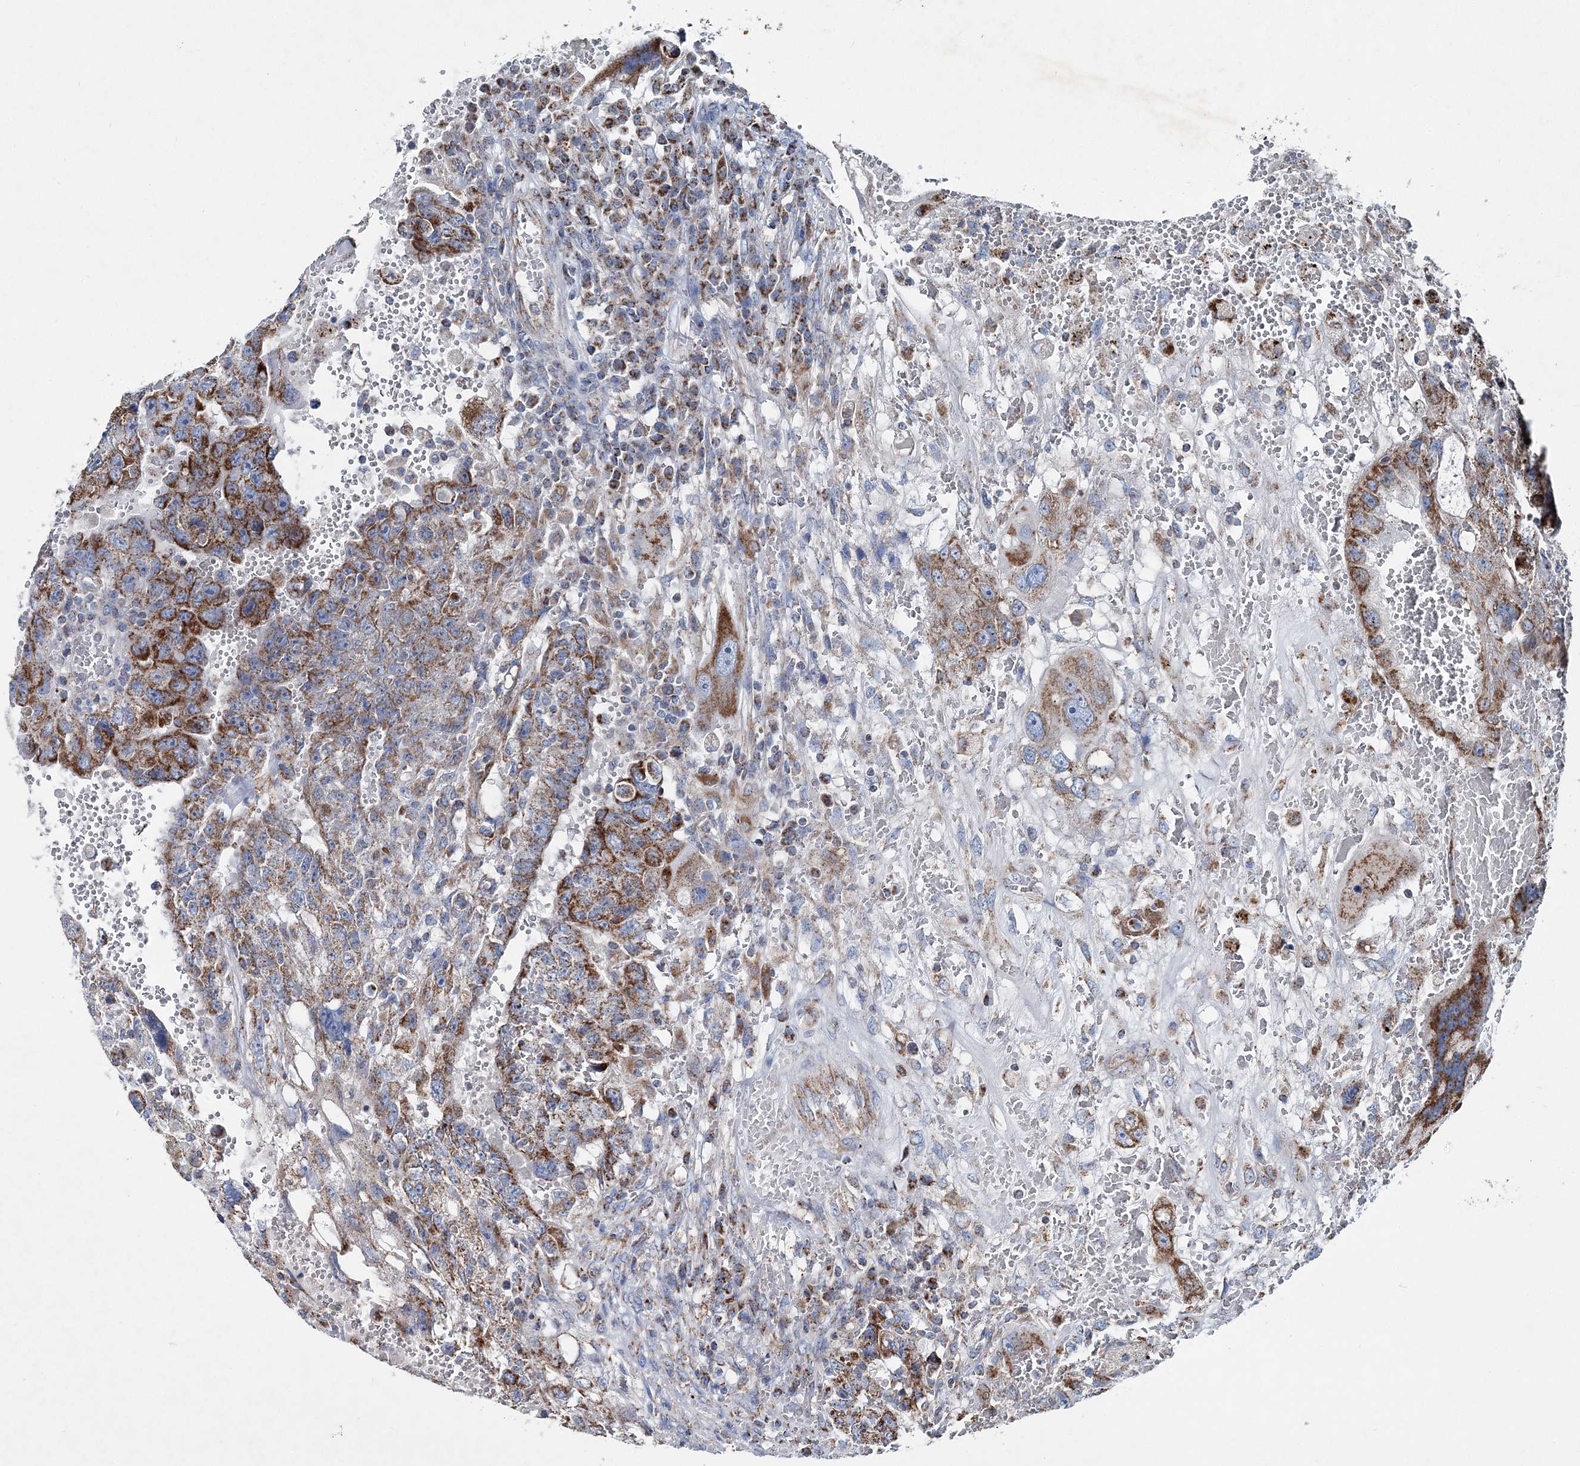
{"staining": {"intensity": "moderate", "quantity": ">75%", "location": "cytoplasmic/membranous"}, "tissue": "testis cancer", "cell_type": "Tumor cells", "image_type": "cancer", "snomed": [{"axis": "morphology", "description": "Carcinoma, Embryonal, NOS"}, {"axis": "topography", "description": "Testis"}], "caption": "A photomicrograph of testis cancer stained for a protein demonstrates moderate cytoplasmic/membranous brown staining in tumor cells. The staining is performed using DAB (3,3'-diaminobenzidine) brown chromogen to label protein expression. The nuclei are counter-stained blue using hematoxylin.", "gene": "SPAG16", "patient": {"sex": "male", "age": 26}}